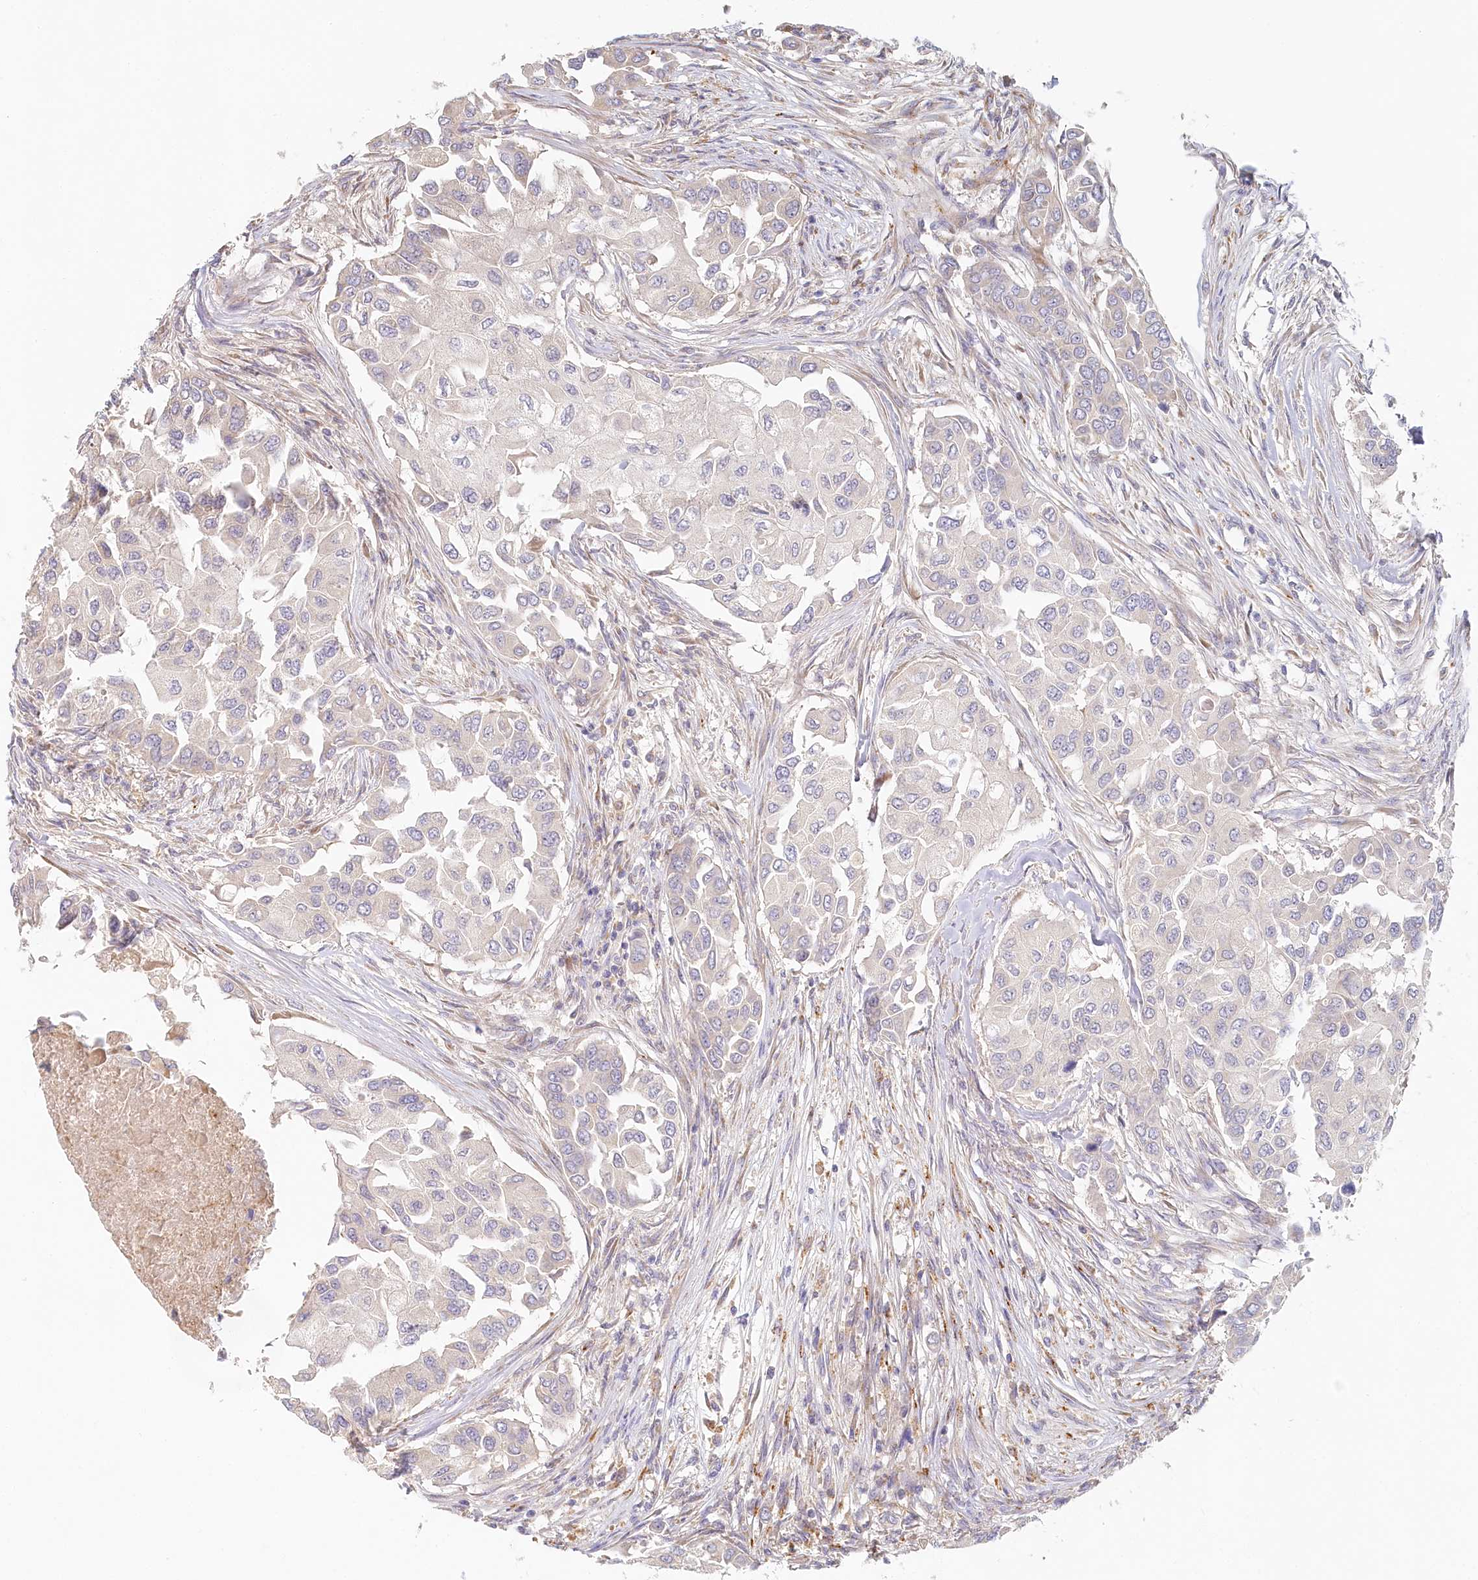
{"staining": {"intensity": "negative", "quantity": "none", "location": "none"}, "tissue": "breast cancer", "cell_type": "Tumor cells", "image_type": "cancer", "snomed": [{"axis": "morphology", "description": "Normal tissue, NOS"}, {"axis": "morphology", "description": "Duct carcinoma"}, {"axis": "topography", "description": "Breast"}], "caption": "An immunohistochemistry (IHC) micrograph of intraductal carcinoma (breast) is shown. There is no staining in tumor cells of intraductal carcinoma (breast).", "gene": "VSIG1", "patient": {"sex": "female", "age": 49}}